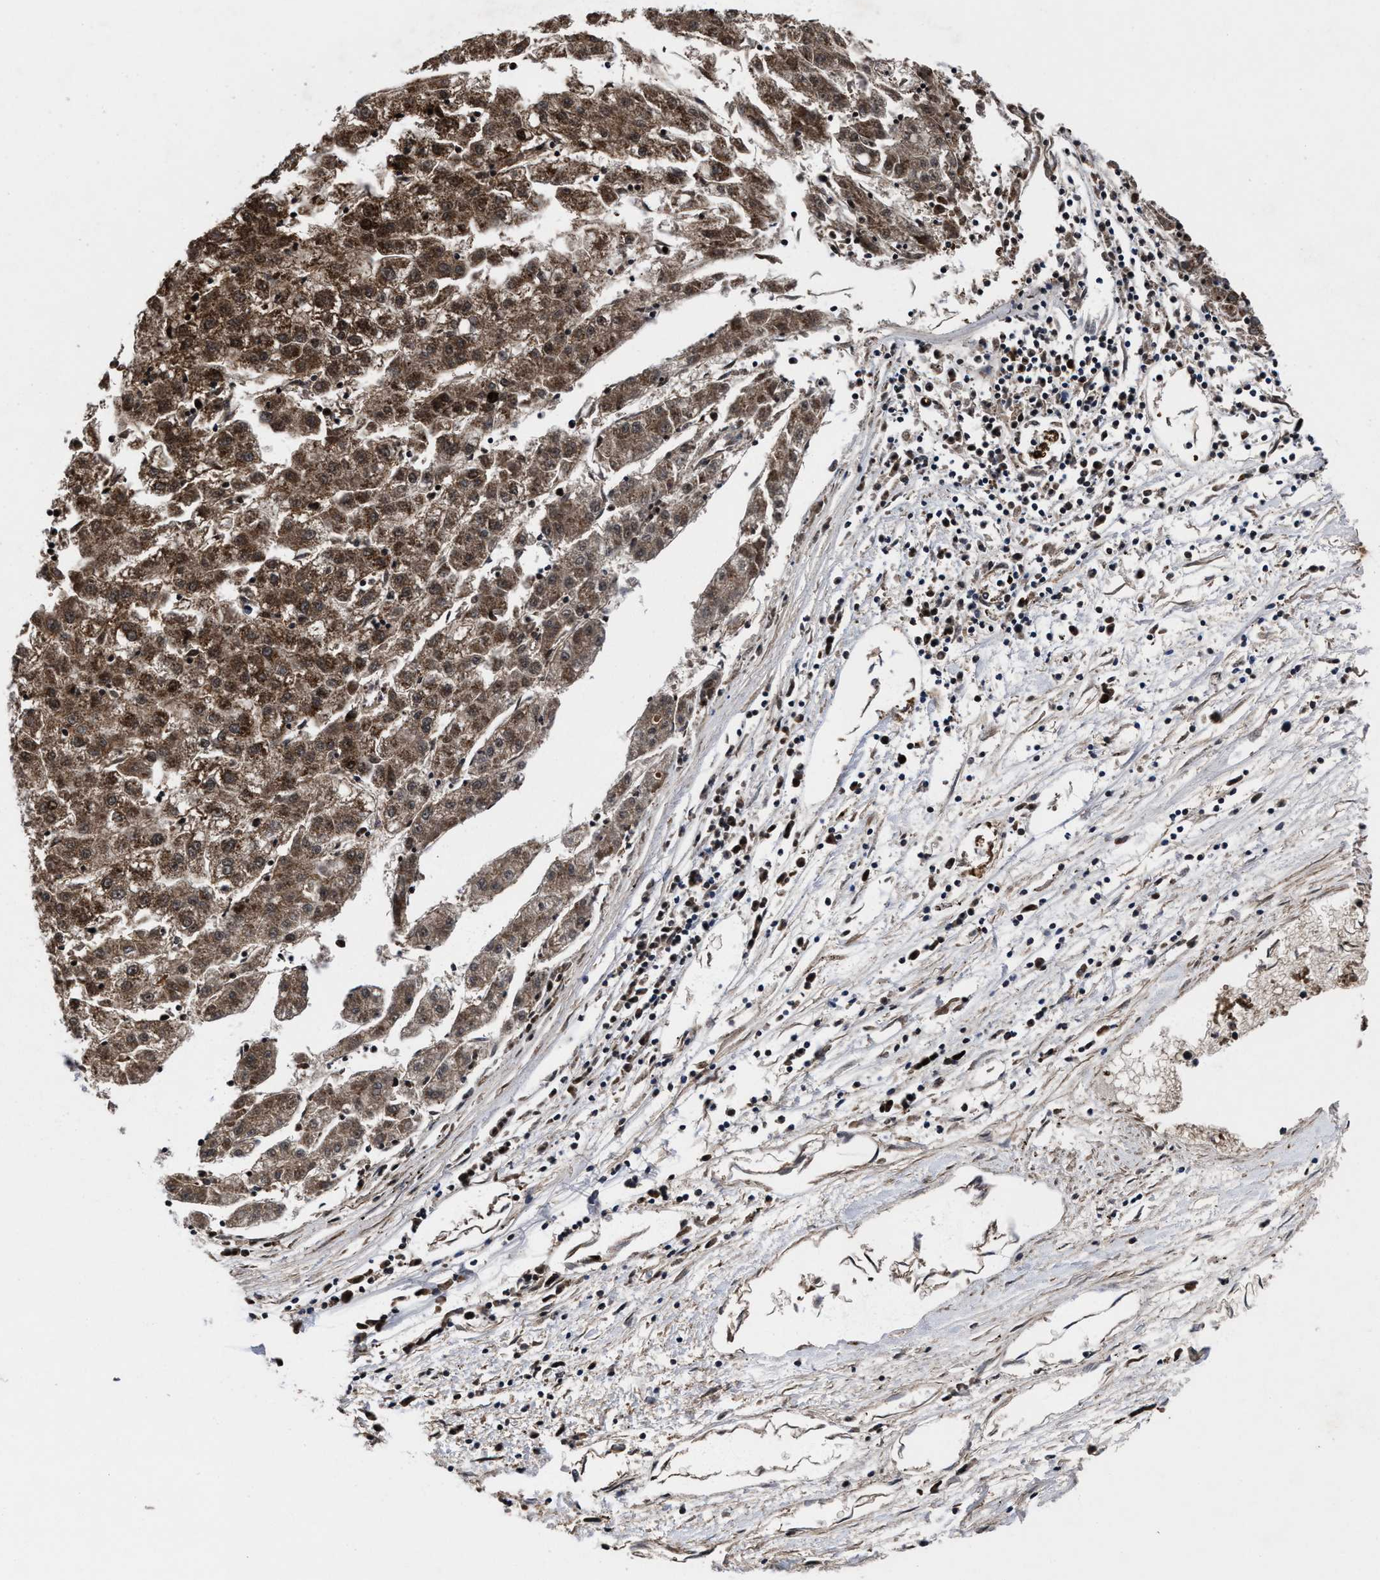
{"staining": {"intensity": "moderate", "quantity": ">75%", "location": "cytoplasmic/membranous"}, "tissue": "liver cancer", "cell_type": "Tumor cells", "image_type": "cancer", "snomed": [{"axis": "morphology", "description": "Carcinoma, Hepatocellular, NOS"}, {"axis": "topography", "description": "Liver"}], "caption": "Moderate cytoplasmic/membranous expression is appreciated in about >75% of tumor cells in liver cancer (hepatocellular carcinoma).", "gene": "MRPL50", "patient": {"sex": "male", "age": 72}}